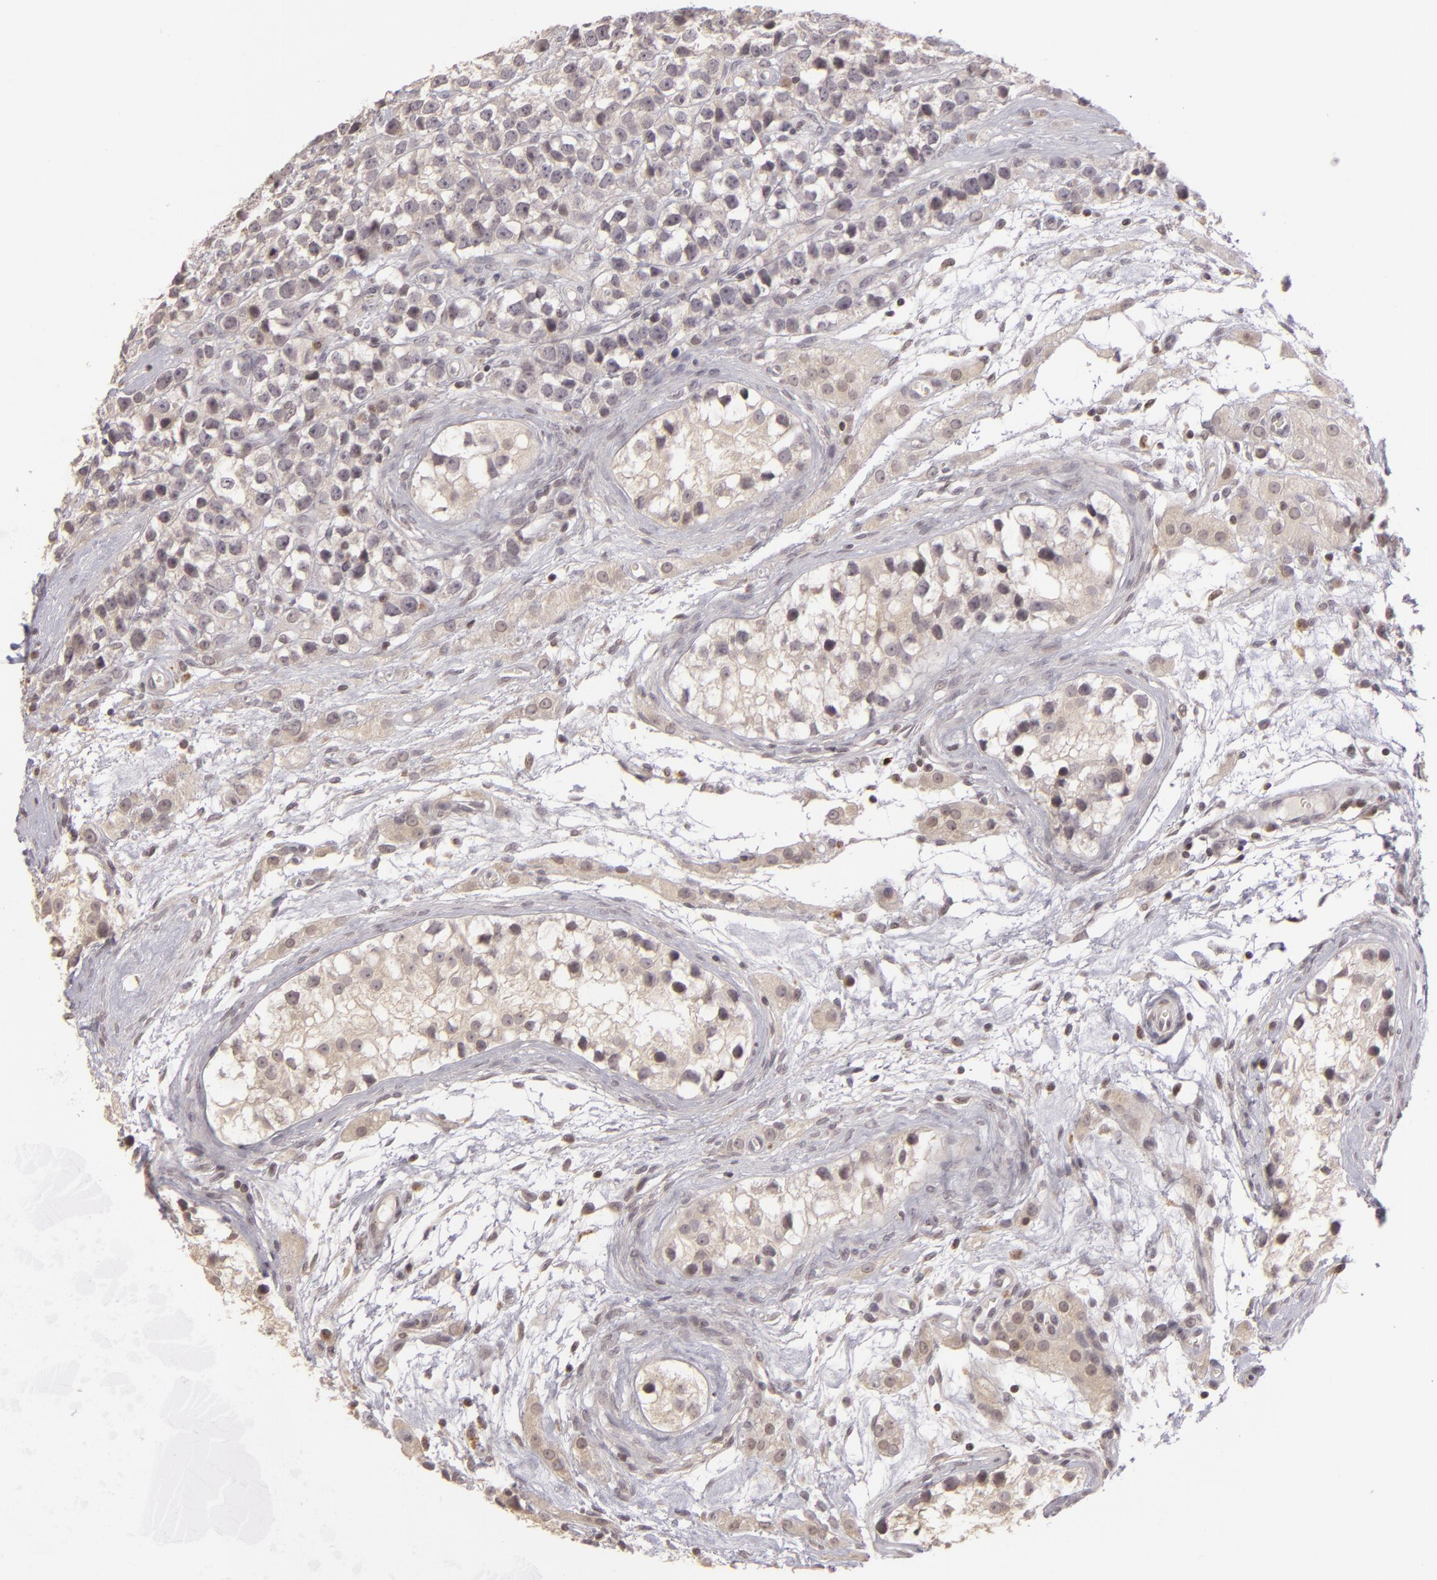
{"staining": {"intensity": "negative", "quantity": "none", "location": "none"}, "tissue": "testis cancer", "cell_type": "Tumor cells", "image_type": "cancer", "snomed": [{"axis": "morphology", "description": "Seminoma, NOS"}, {"axis": "topography", "description": "Testis"}], "caption": "IHC histopathology image of neoplastic tissue: human testis cancer (seminoma) stained with DAB demonstrates no significant protein staining in tumor cells. (DAB (3,3'-diaminobenzidine) immunohistochemistry (IHC) visualized using brightfield microscopy, high magnification).", "gene": "AKAP6", "patient": {"sex": "male", "age": 25}}